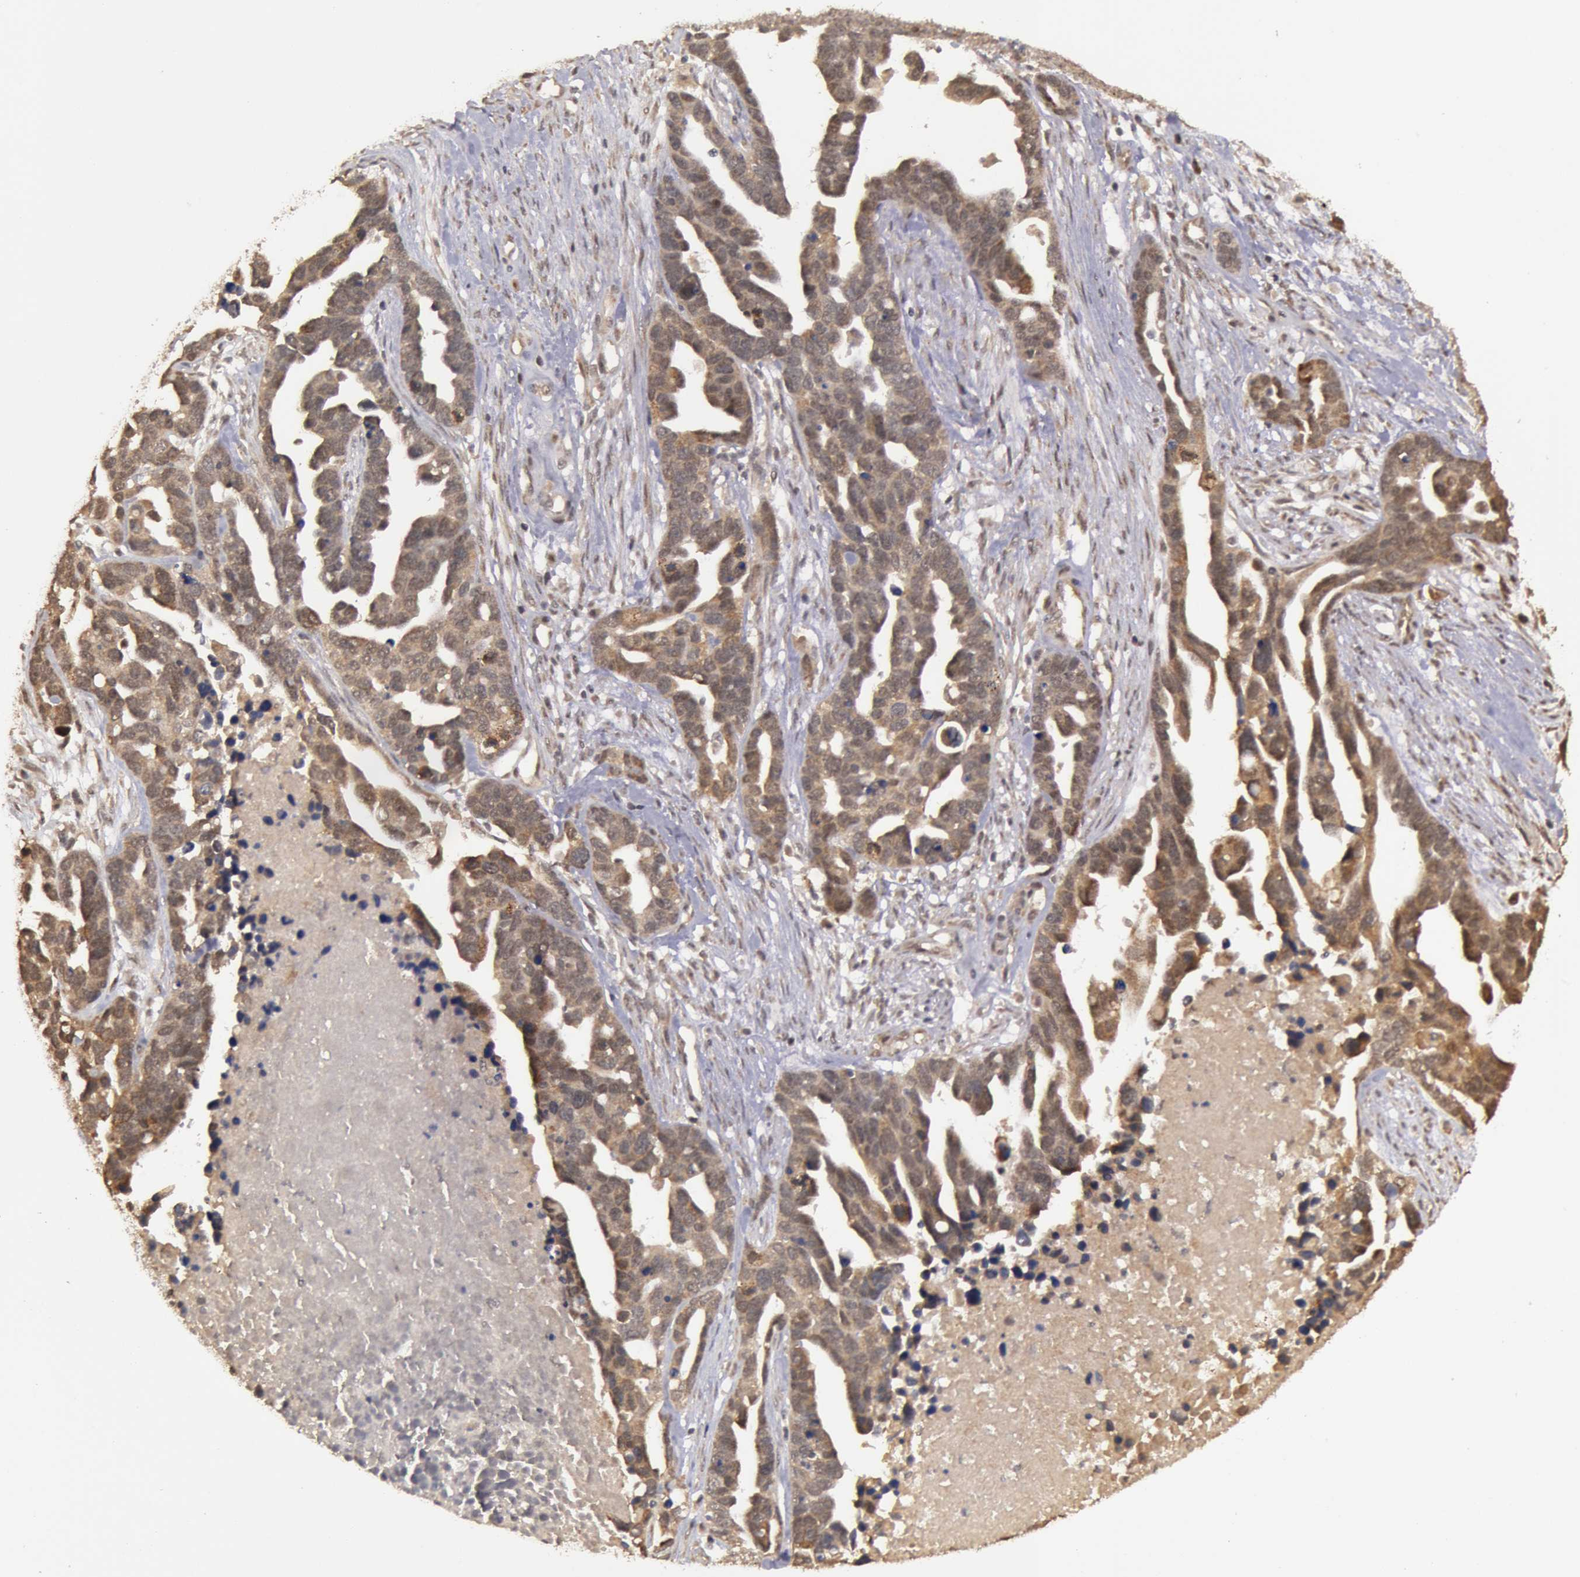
{"staining": {"intensity": "moderate", "quantity": ">75%", "location": "cytoplasmic/membranous"}, "tissue": "ovarian cancer", "cell_type": "Tumor cells", "image_type": "cancer", "snomed": [{"axis": "morphology", "description": "Cystadenocarcinoma, serous, NOS"}, {"axis": "topography", "description": "Ovary"}], "caption": "The micrograph shows immunohistochemical staining of ovarian cancer. There is moderate cytoplasmic/membranous positivity is identified in about >75% of tumor cells. (Stains: DAB (3,3'-diaminobenzidine) in brown, nuclei in blue, Microscopy: brightfield microscopy at high magnification).", "gene": "GLIS1", "patient": {"sex": "female", "age": 54}}